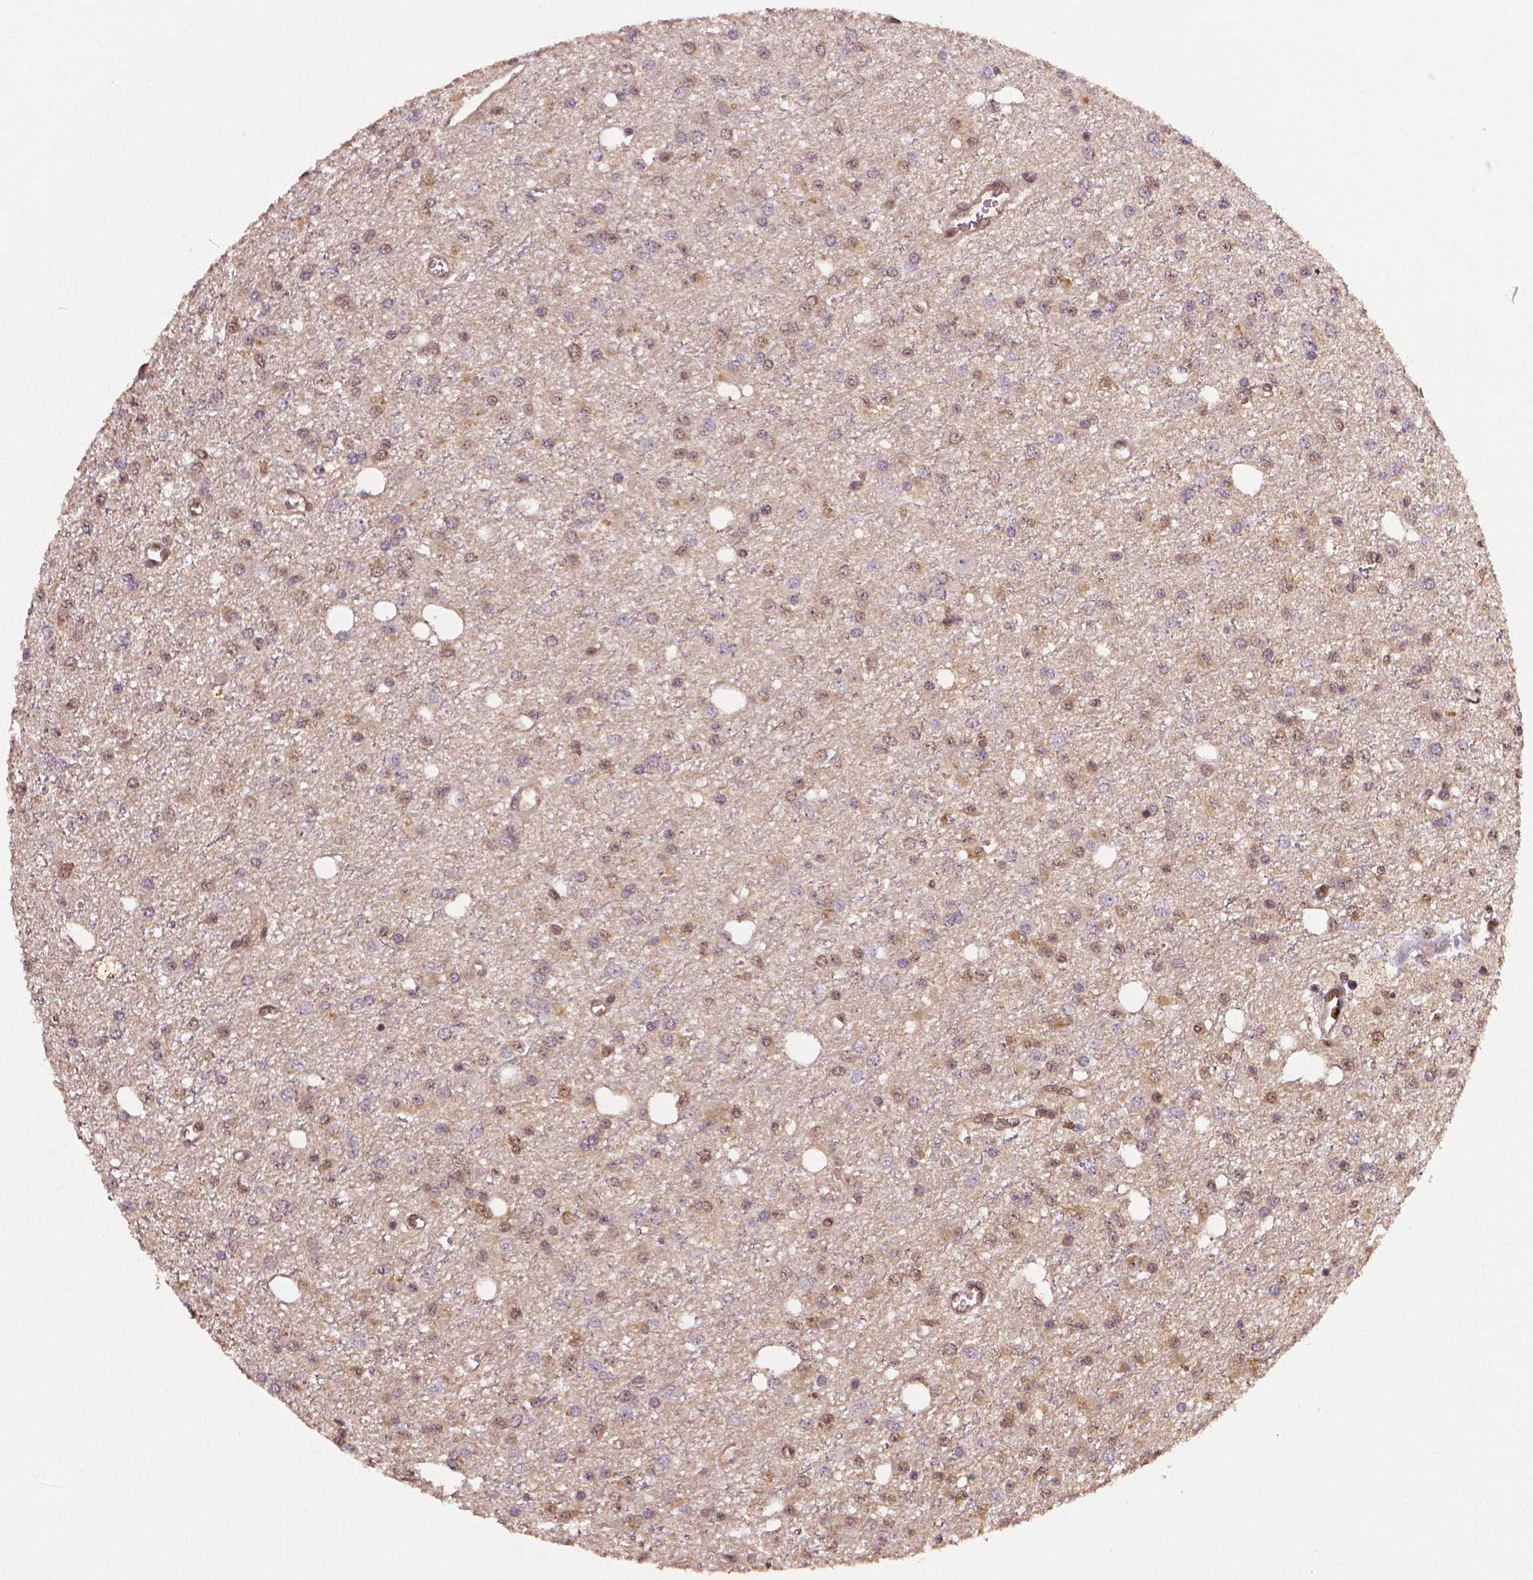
{"staining": {"intensity": "weak", "quantity": "25%-75%", "location": "nuclear"}, "tissue": "glioma", "cell_type": "Tumor cells", "image_type": "cancer", "snomed": [{"axis": "morphology", "description": "Glioma, malignant, Low grade"}, {"axis": "topography", "description": "Brain"}], "caption": "High-power microscopy captured an IHC micrograph of malignant glioma (low-grade), revealing weak nuclear expression in about 25%-75% of tumor cells.", "gene": "STAT3", "patient": {"sex": "female", "age": 45}}